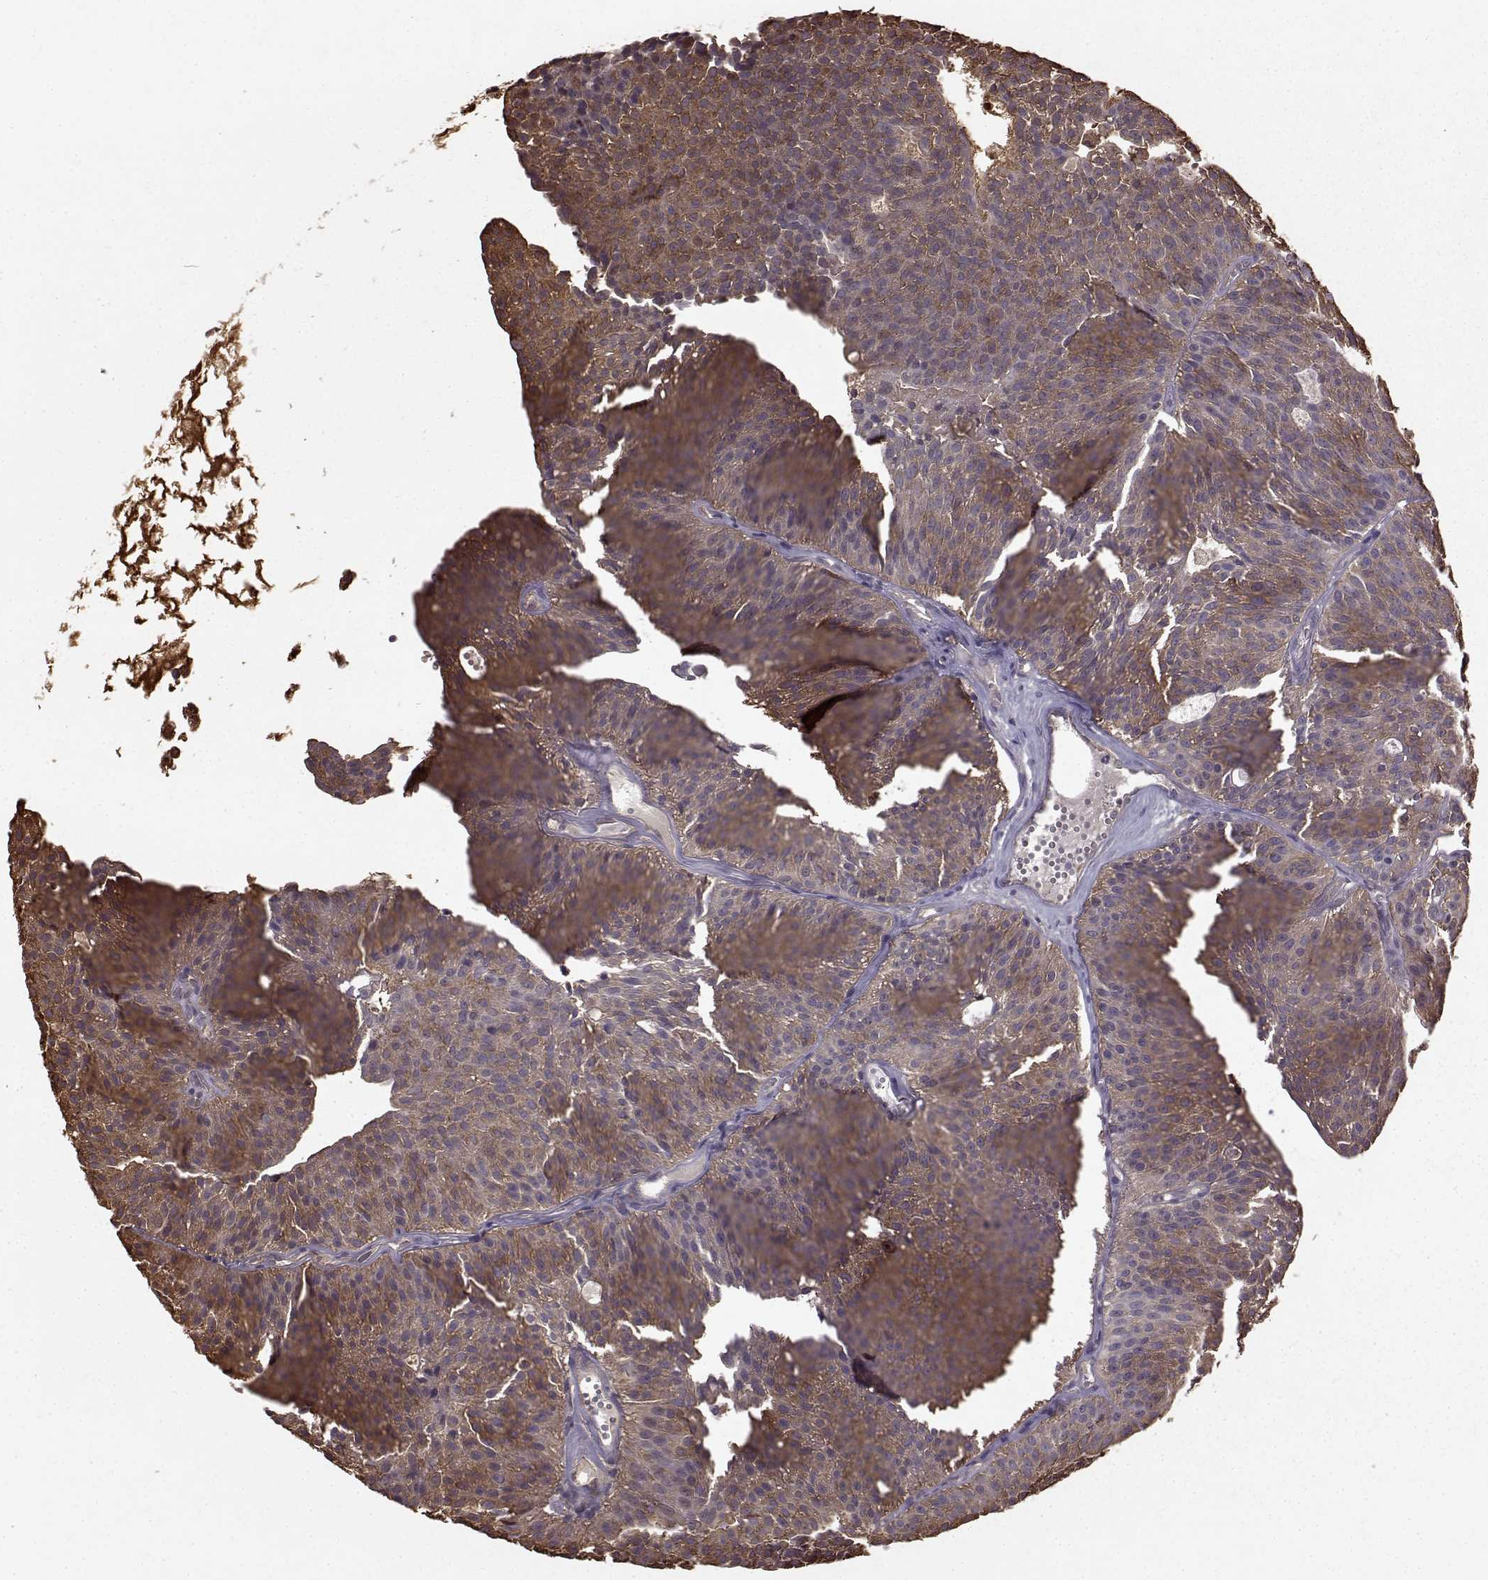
{"staining": {"intensity": "strong", "quantity": "25%-75%", "location": "cytoplasmic/membranous"}, "tissue": "urothelial cancer", "cell_type": "Tumor cells", "image_type": "cancer", "snomed": [{"axis": "morphology", "description": "Urothelial carcinoma, Low grade"}, {"axis": "topography", "description": "Urinary bladder"}], "caption": "Urothelial cancer was stained to show a protein in brown. There is high levels of strong cytoplasmic/membranous positivity in about 25%-75% of tumor cells.", "gene": "NME1-NME2", "patient": {"sex": "male", "age": 63}}